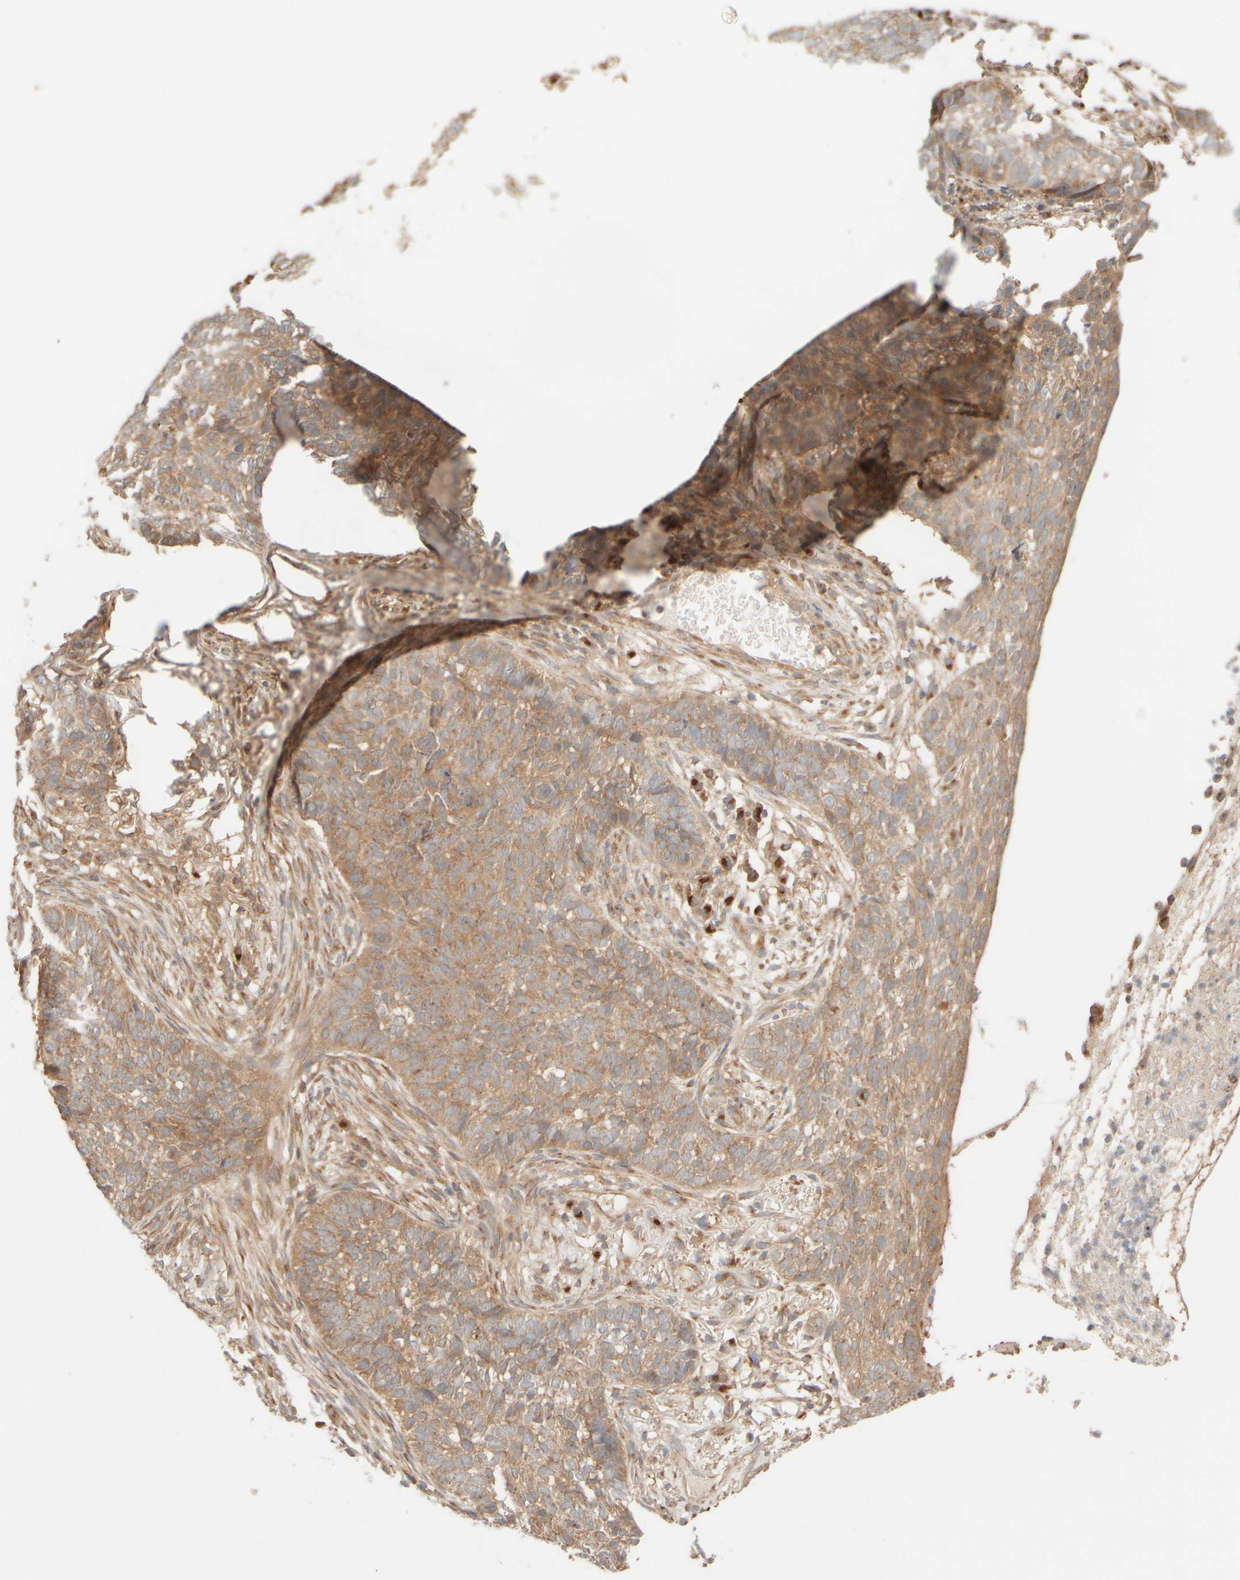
{"staining": {"intensity": "weak", "quantity": ">75%", "location": "cytoplasmic/membranous"}, "tissue": "skin cancer", "cell_type": "Tumor cells", "image_type": "cancer", "snomed": [{"axis": "morphology", "description": "Basal cell carcinoma"}, {"axis": "topography", "description": "Skin"}], "caption": "Immunohistochemical staining of human skin cancer reveals low levels of weak cytoplasmic/membranous staining in about >75% of tumor cells. The staining is performed using DAB (3,3'-diaminobenzidine) brown chromogen to label protein expression. The nuclei are counter-stained blue using hematoxylin.", "gene": "RABEP1", "patient": {"sex": "male", "age": 85}}